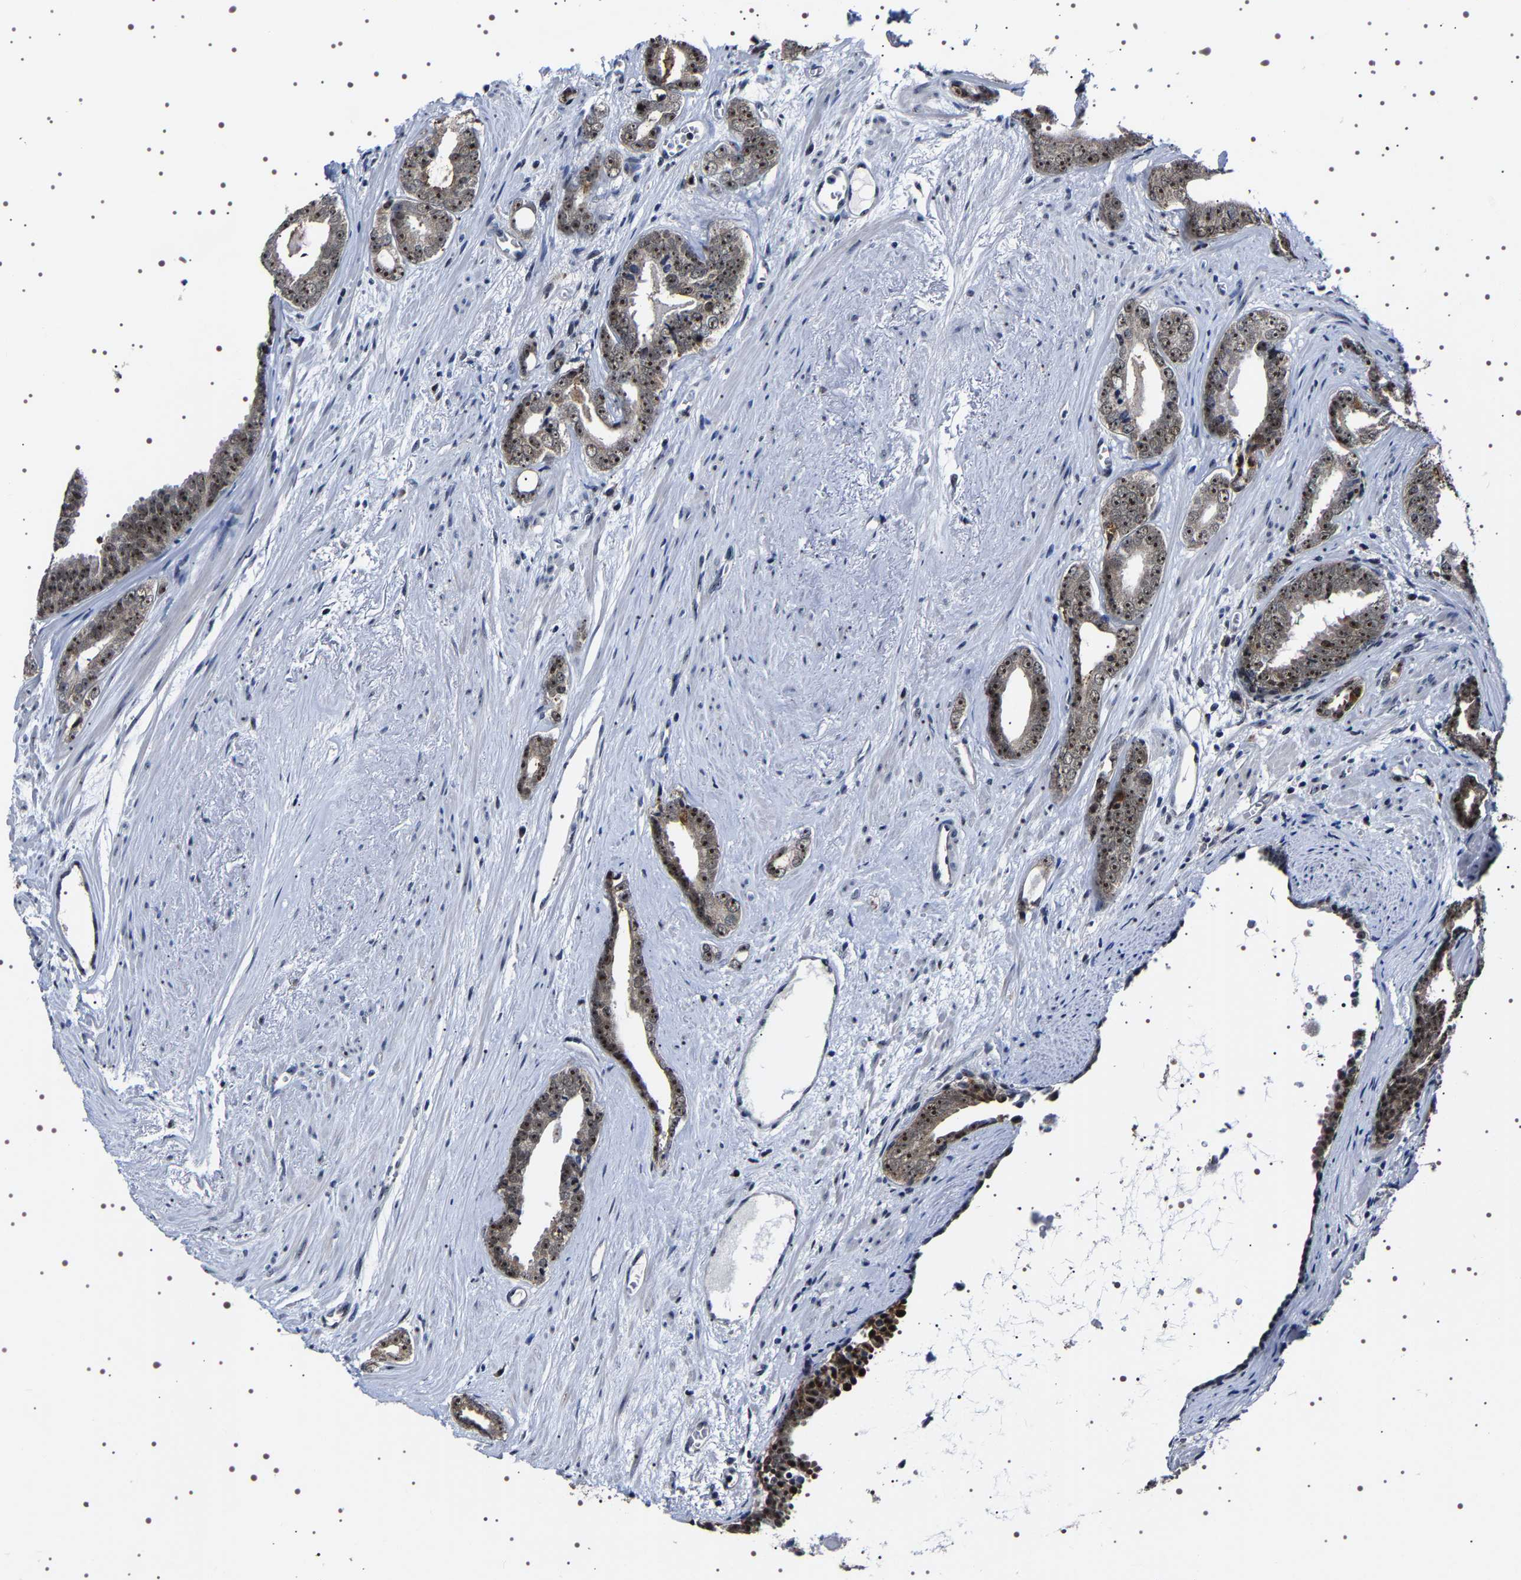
{"staining": {"intensity": "moderate", "quantity": ">75%", "location": "nuclear"}, "tissue": "prostate cancer", "cell_type": "Tumor cells", "image_type": "cancer", "snomed": [{"axis": "morphology", "description": "Adenocarcinoma, Medium grade"}, {"axis": "topography", "description": "Prostate"}], "caption": "The micrograph reveals a brown stain indicating the presence of a protein in the nuclear of tumor cells in prostate medium-grade adenocarcinoma.", "gene": "GNL3", "patient": {"sex": "male", "age": 79}}